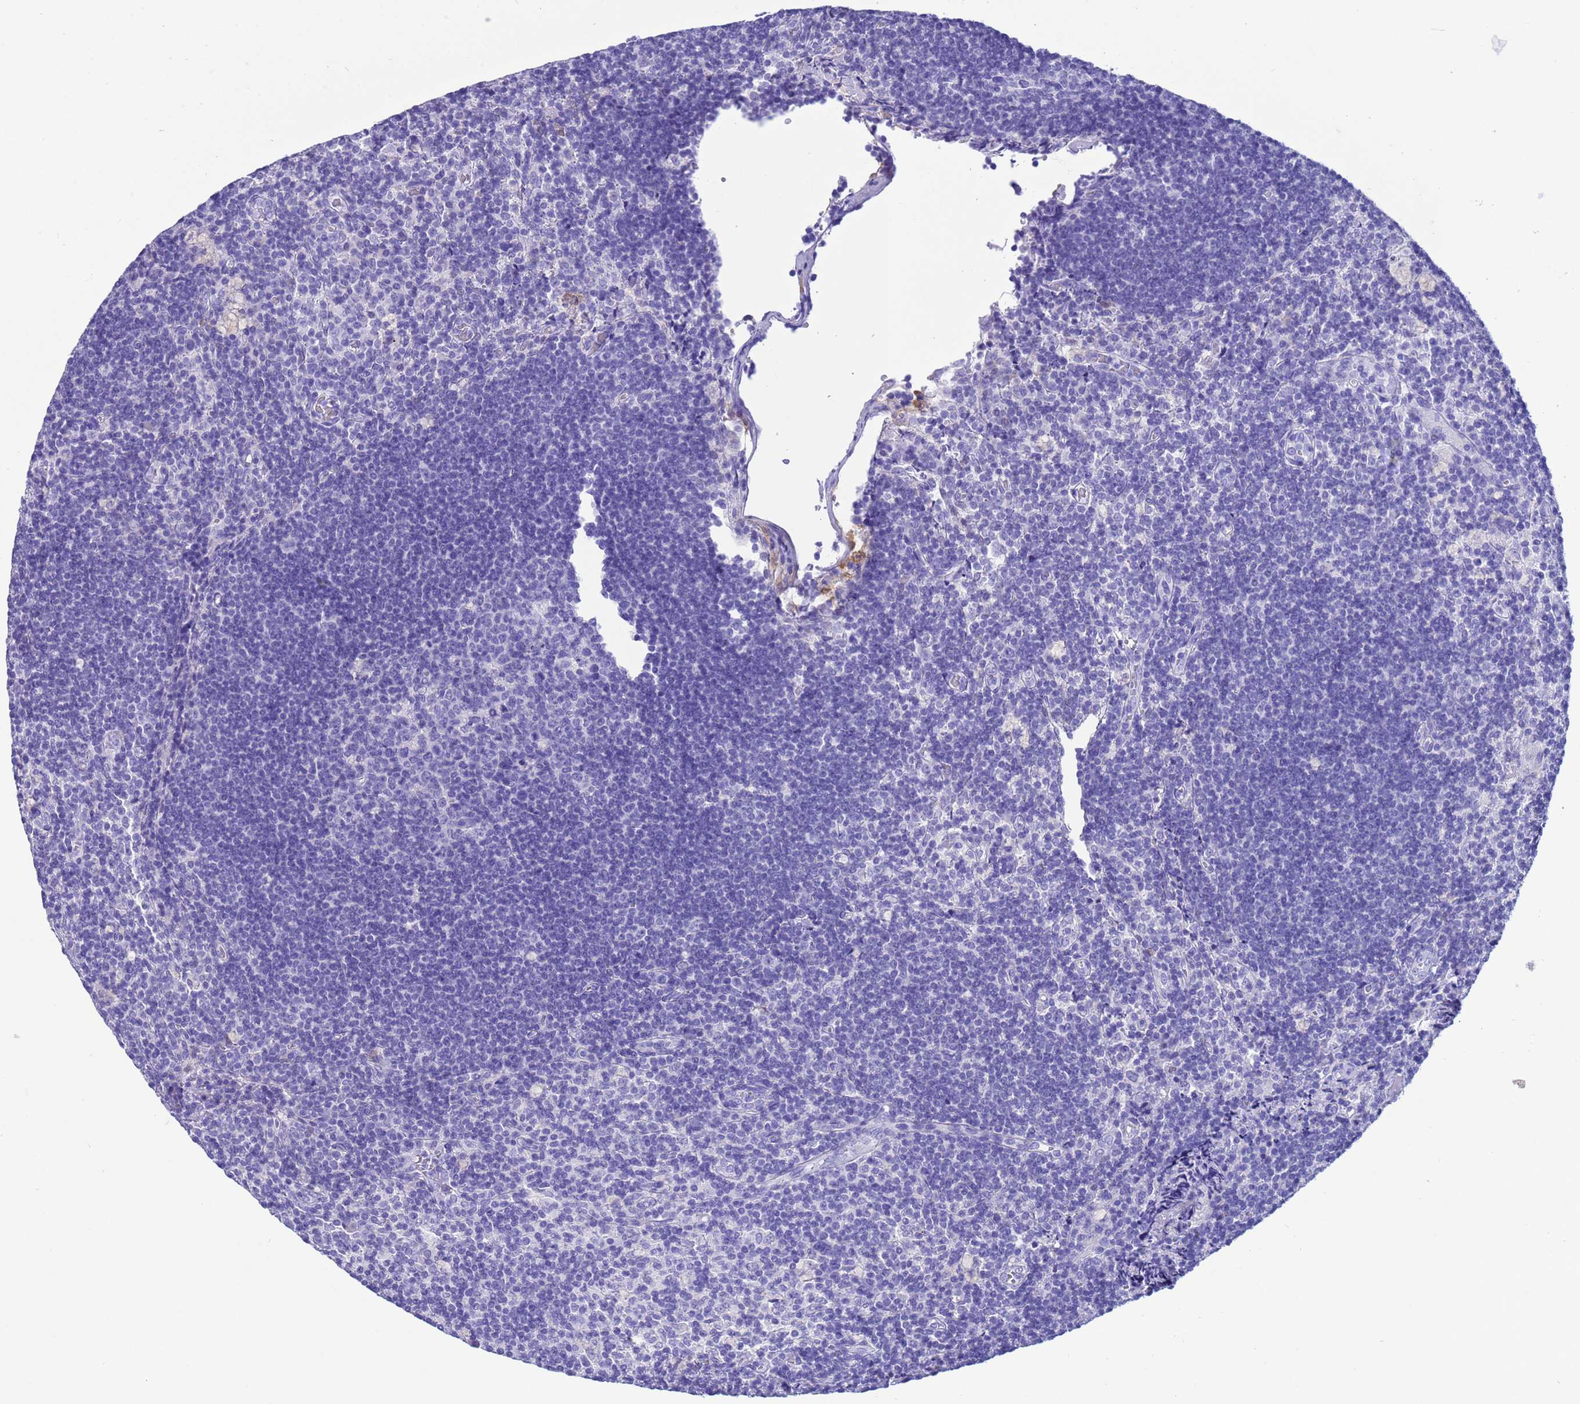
{"staining": {"intensity": "negative", "quantity": "none", "location": "none"}, "tissue": "lymph node", "cell_type": "Germinal center cells", "image_type": "normal", "snomed": [{"axis": "morphology", "description": "Normal tissue, NOS"}, {"axis": "topography", "description": "Lymph node"}], "caption": "A micrograph of lymph node stained for a protein reveals no brown staining in germinal center cells. (Immunohistochemistry (ihc), brightfield microscopy, high magnification).", "gene": "AKR1C2", "patient": {"sex": "male", "age": 69}}